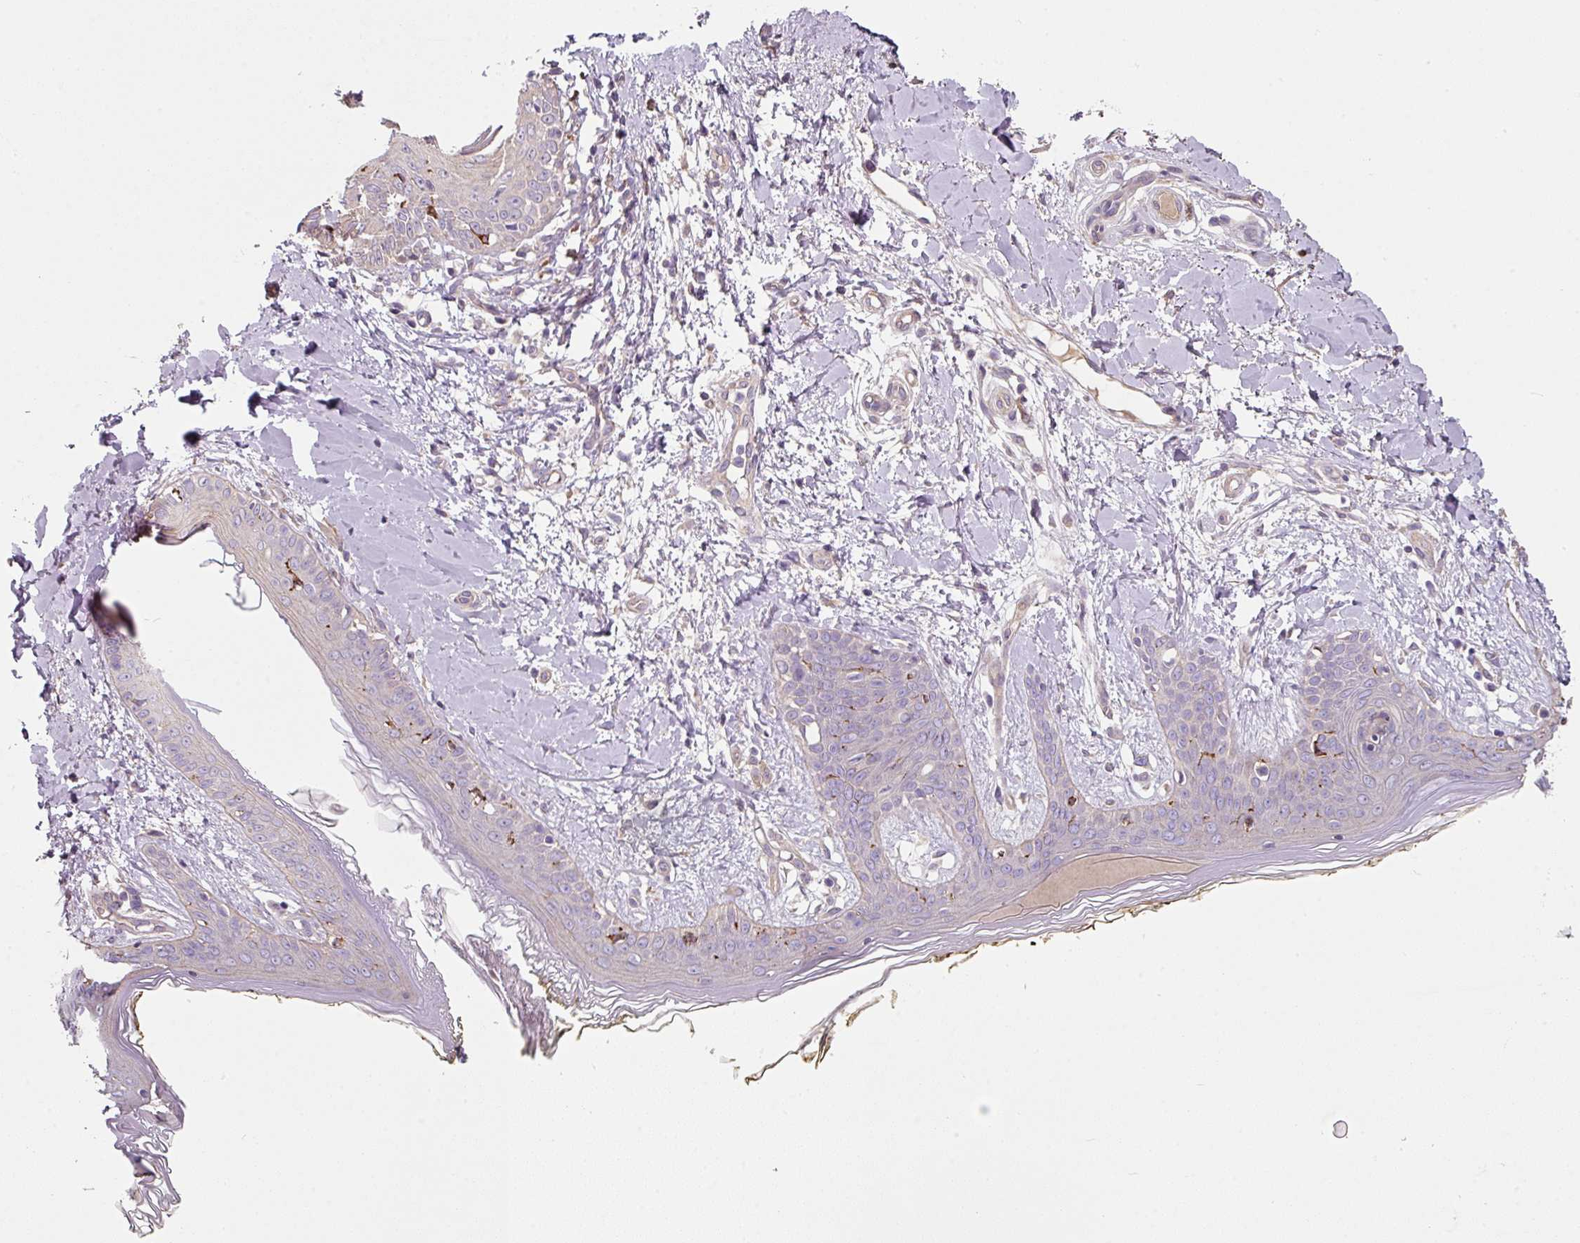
{"staining": {"intensity": "negative", "quantity": "none", "location": "none"}, "tissue": "skin", "cell_type": "Fibroblasts", "image_type": "normal", "snomed": [{"axis": "morphology", "description": "Normal tissue, NOS"}, {"axis": "topography", "description": "Skin"}], "caption": "Immunohistochemistry image of unremarkable skin stained for a protein (brown), which displays no staining in fibroblasts.", "gene": "C4orf48", "patient": {"sex": "female", "age": 34}}